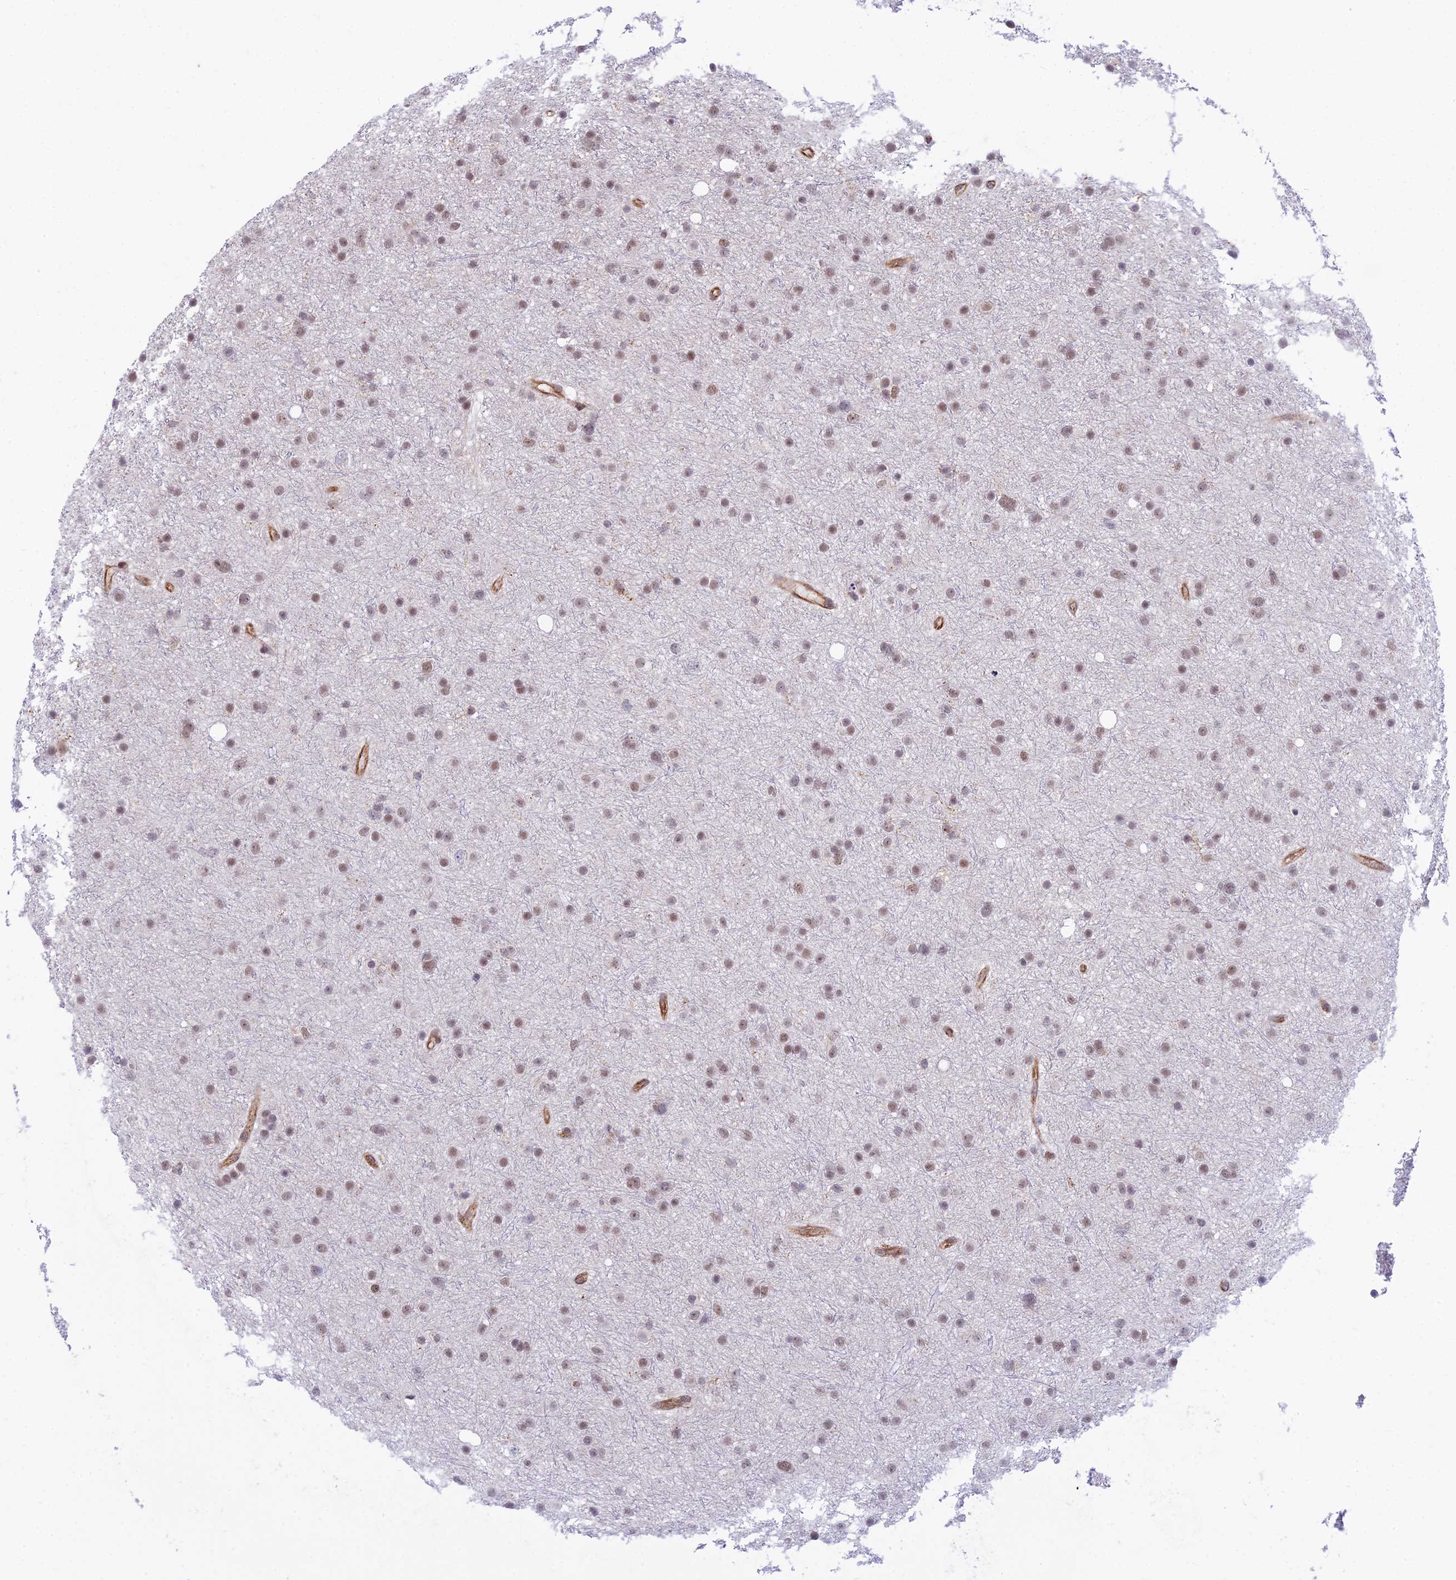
{"staining": {"intensity": "moderate", "quantity": ">75%", "location": "nuclear"}, "tissue": "glioma", "cell_type": "Tumor cells", "image_type": "cancer", "snomed": [{"axis": "morphology", "description": "Glioma, malignant, Low grade"}, {"axis": "topography", "description": "Cerebral cortex"}], "caption": "This is a photomicrograph of immunohistochemistry staining of malignant glioma (low-grade), which shows moderate expression in the nuclear of tumor cells.", "gene": "SAPCD2", "patient": {"sex": "female", "age": 39}}